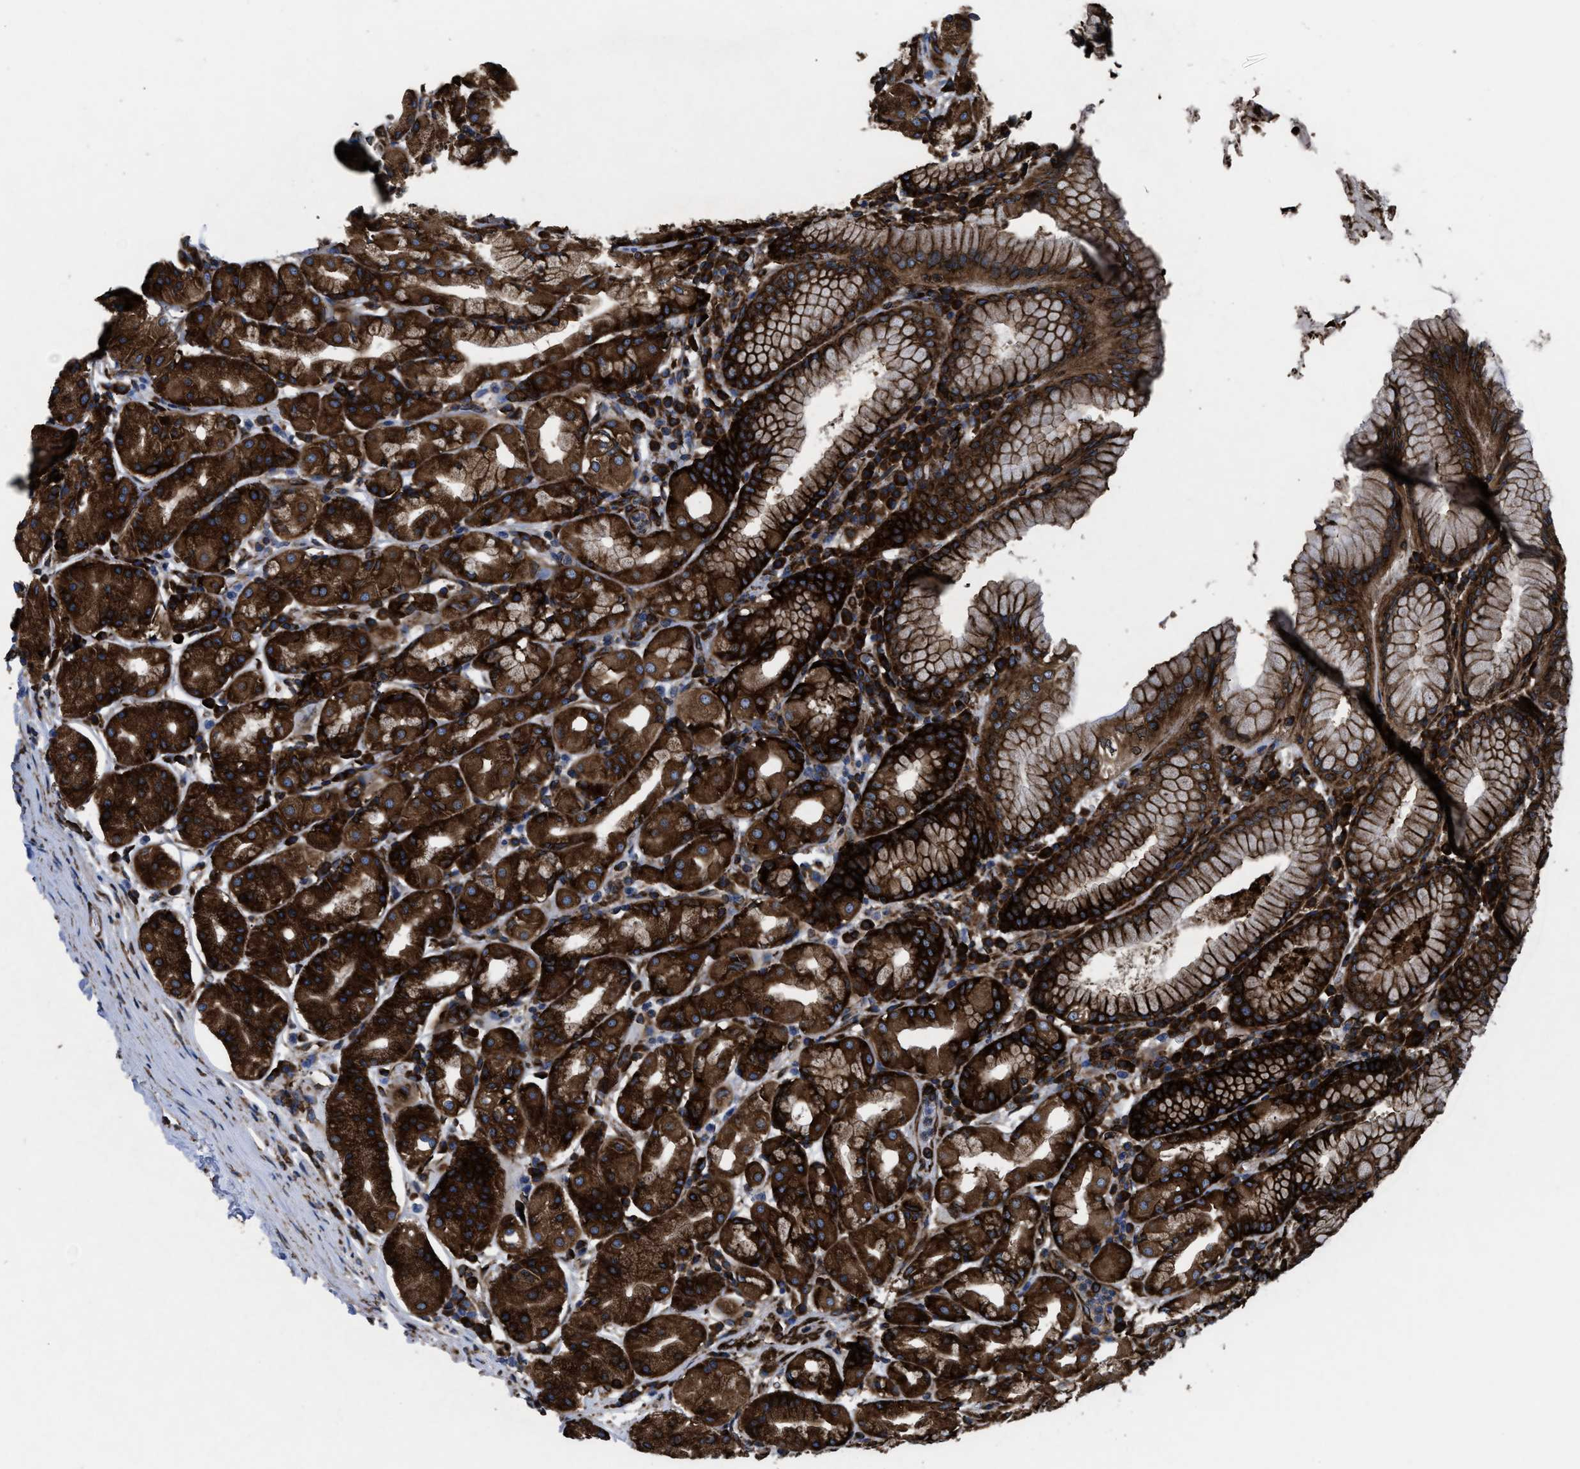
{"staining": {"intensity": "strong", "quantity": "25%-75%", "location": "cytoplasmic/membranous"}, "tissue": "stomach", "cell_type": "Glandular cells", "image_type": "normal", "snomed": [{"axis": "morphology", "description": "Normal tissue, NOS"}, {"axis": "topography", "description": "Stomach"}, {"axis": "topography", "description": "Stomach, lower"}], "caption": "A micrograph showing strong cytoplasmic/membranous staining in about 25%-75% of glandular cells in benign stomach, as visualized by brown immunohistochemical staining.", "gene": "CAPRIN1", "patient": {"sex": "female", "age": 56}}